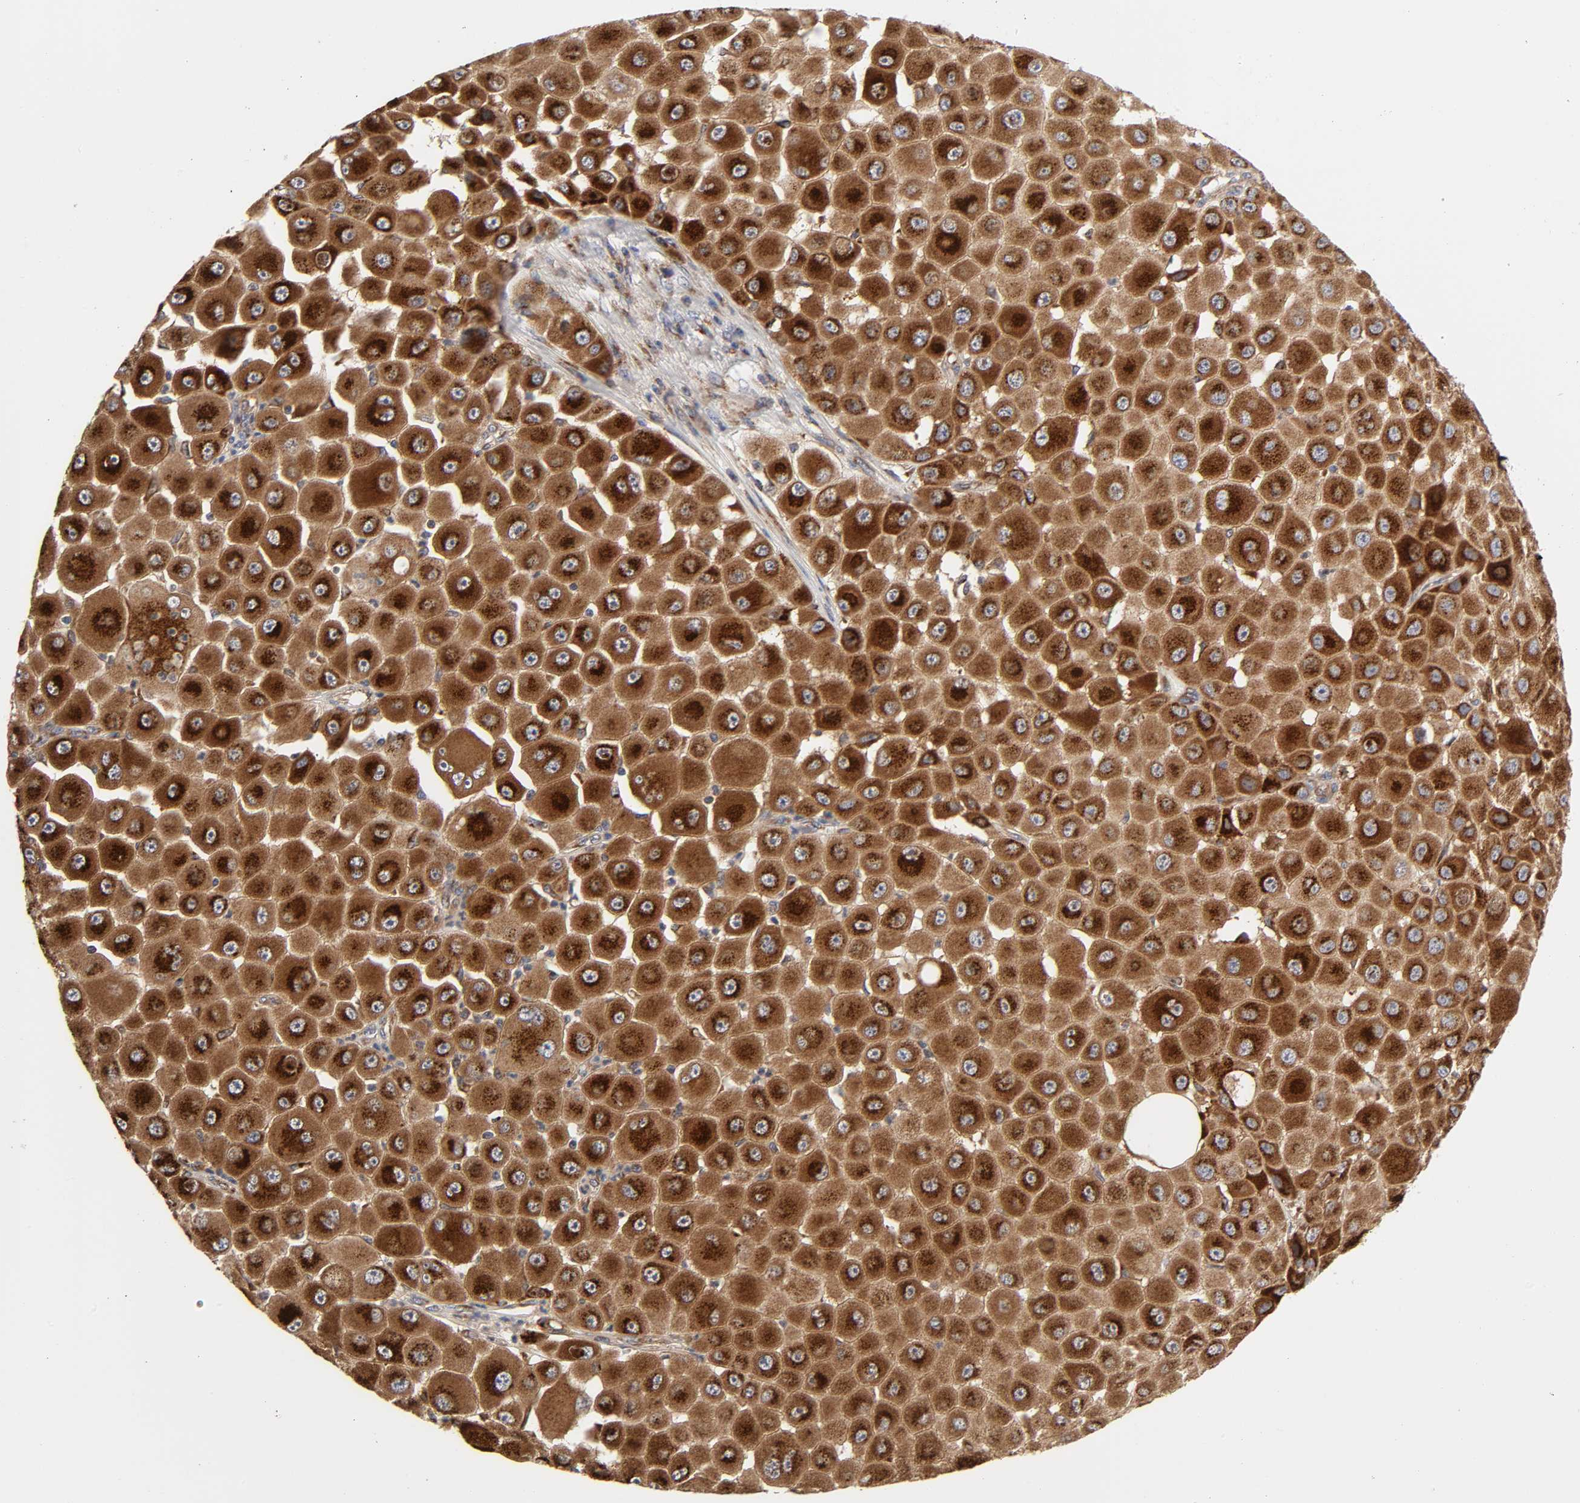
{"staining": {"intensity": "strong", "quantity": ">75%", "location": "cytoplasmic/membranous"}, "tissue": "melanoma", "cell_type": "Tumor cells", "image_type": "cancer", "snomed": [{"axis": "morphology", "description": "Malignant melanoma, NOS"}, {"axis": "topography", "description": "Skin"}], "caption": "Immunohistochemical staining of malignant melanoma exhibits high levels of strong cytoplasmic/membranous protein positivity in approximately >75% of tumor cells.", "gene": "GNPTG", "patient": {"sex": "female", "age": 81}}